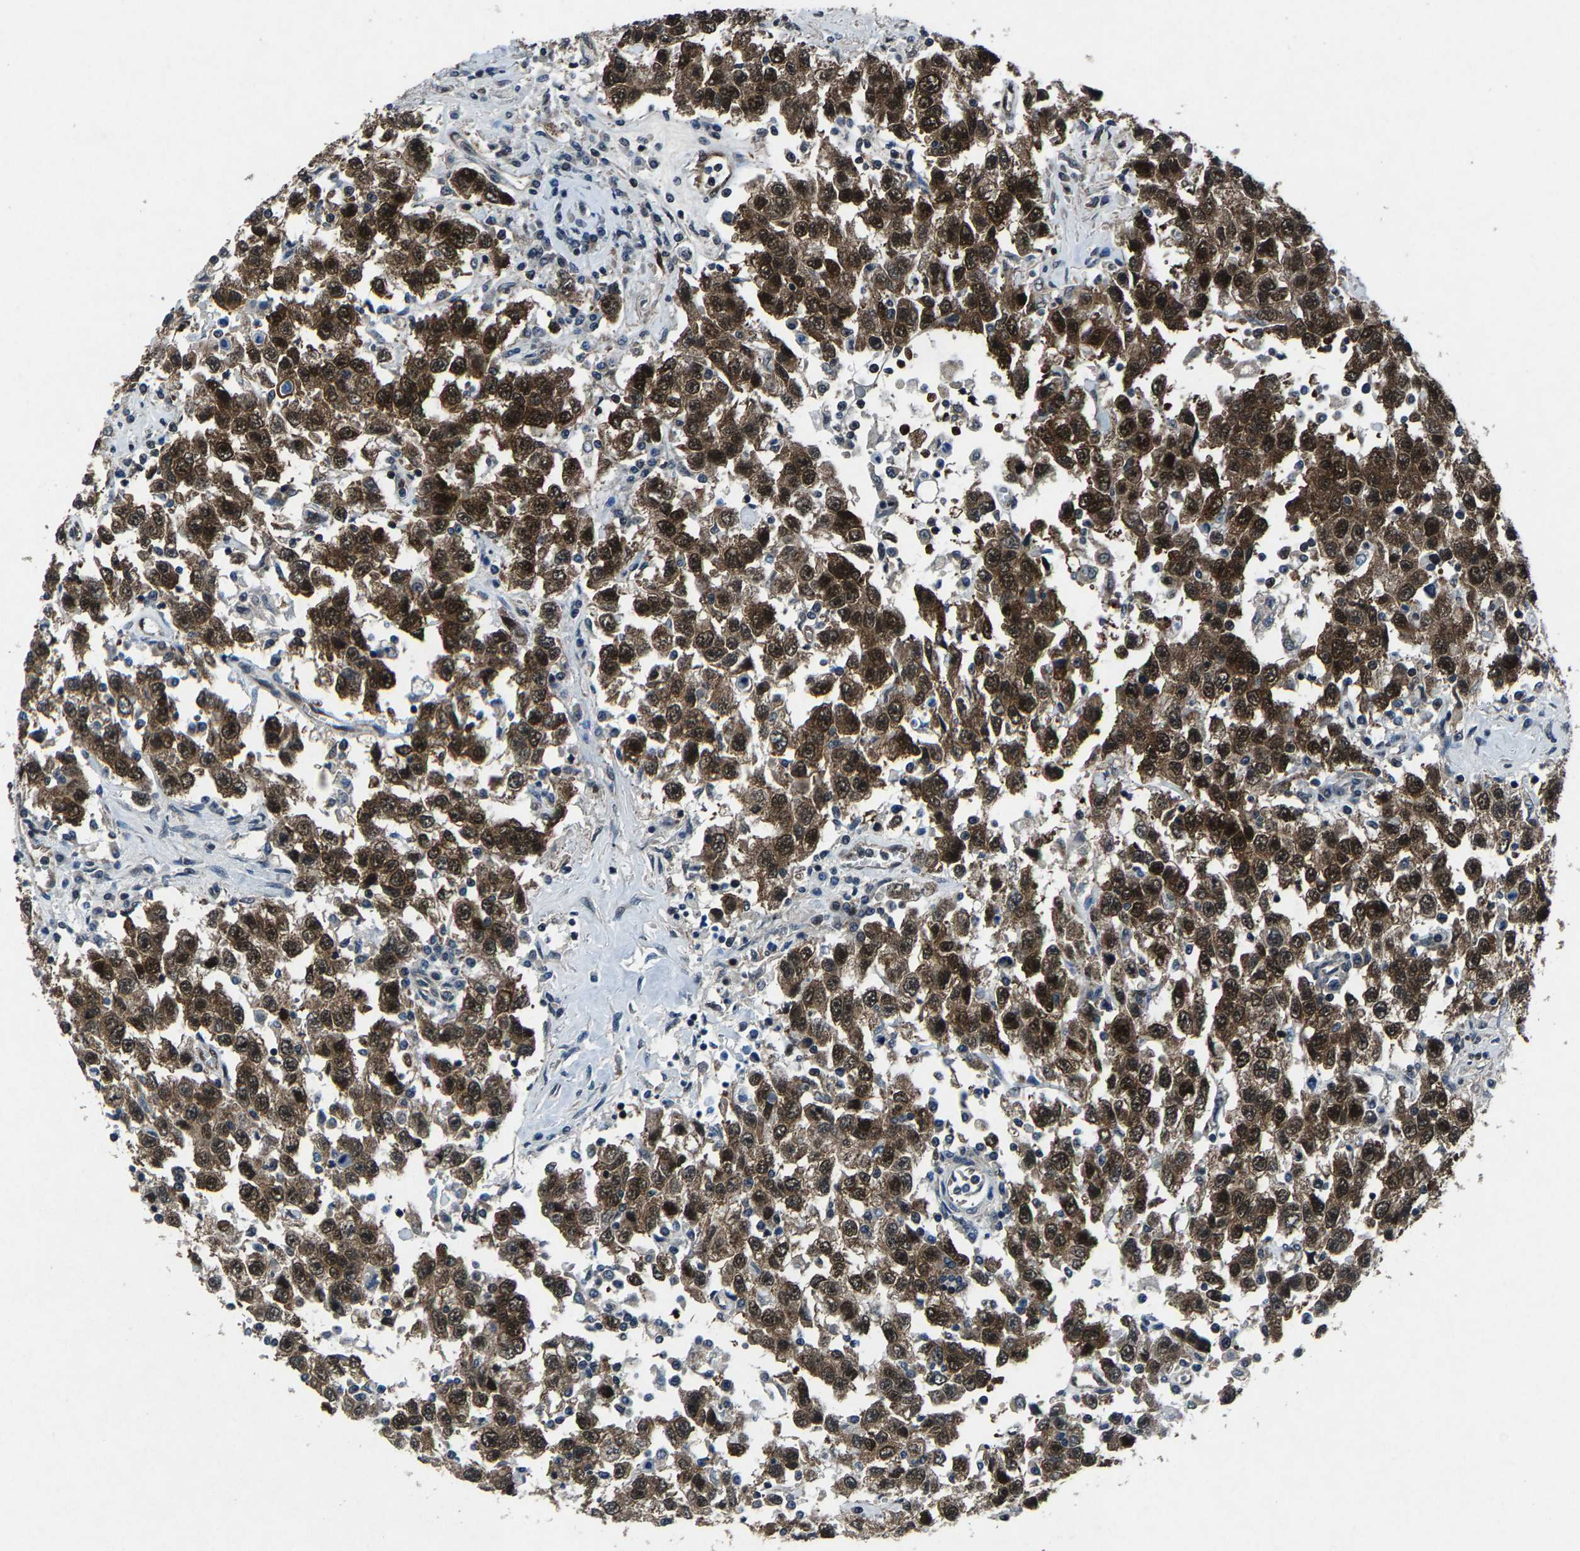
{"staining": {"intensity": "strong", "quantity": ">75%", "location": "cytoplasmic/membranous,nuclear"}, "tissue": "testis cancer", "cell_type": "Tumor cells", "image_type": "cancer", "snomed": [{"axis": "morphology", "description": "Seminoma, NOS"}, {"axis": "topography", "description": "Testis"}], "caption": "IHC of human seminoma (testis) displays high levels of strong cytoplasmic/membranous and nuclear expression in approximately >75% of tumor cells. The staining was performed using DAB, with brown indicating positive protein expression. Nuclei are stained blue with hematoxylin.", "gene": "ATXN3", "patient": {"sex": "male", "age": 41}}